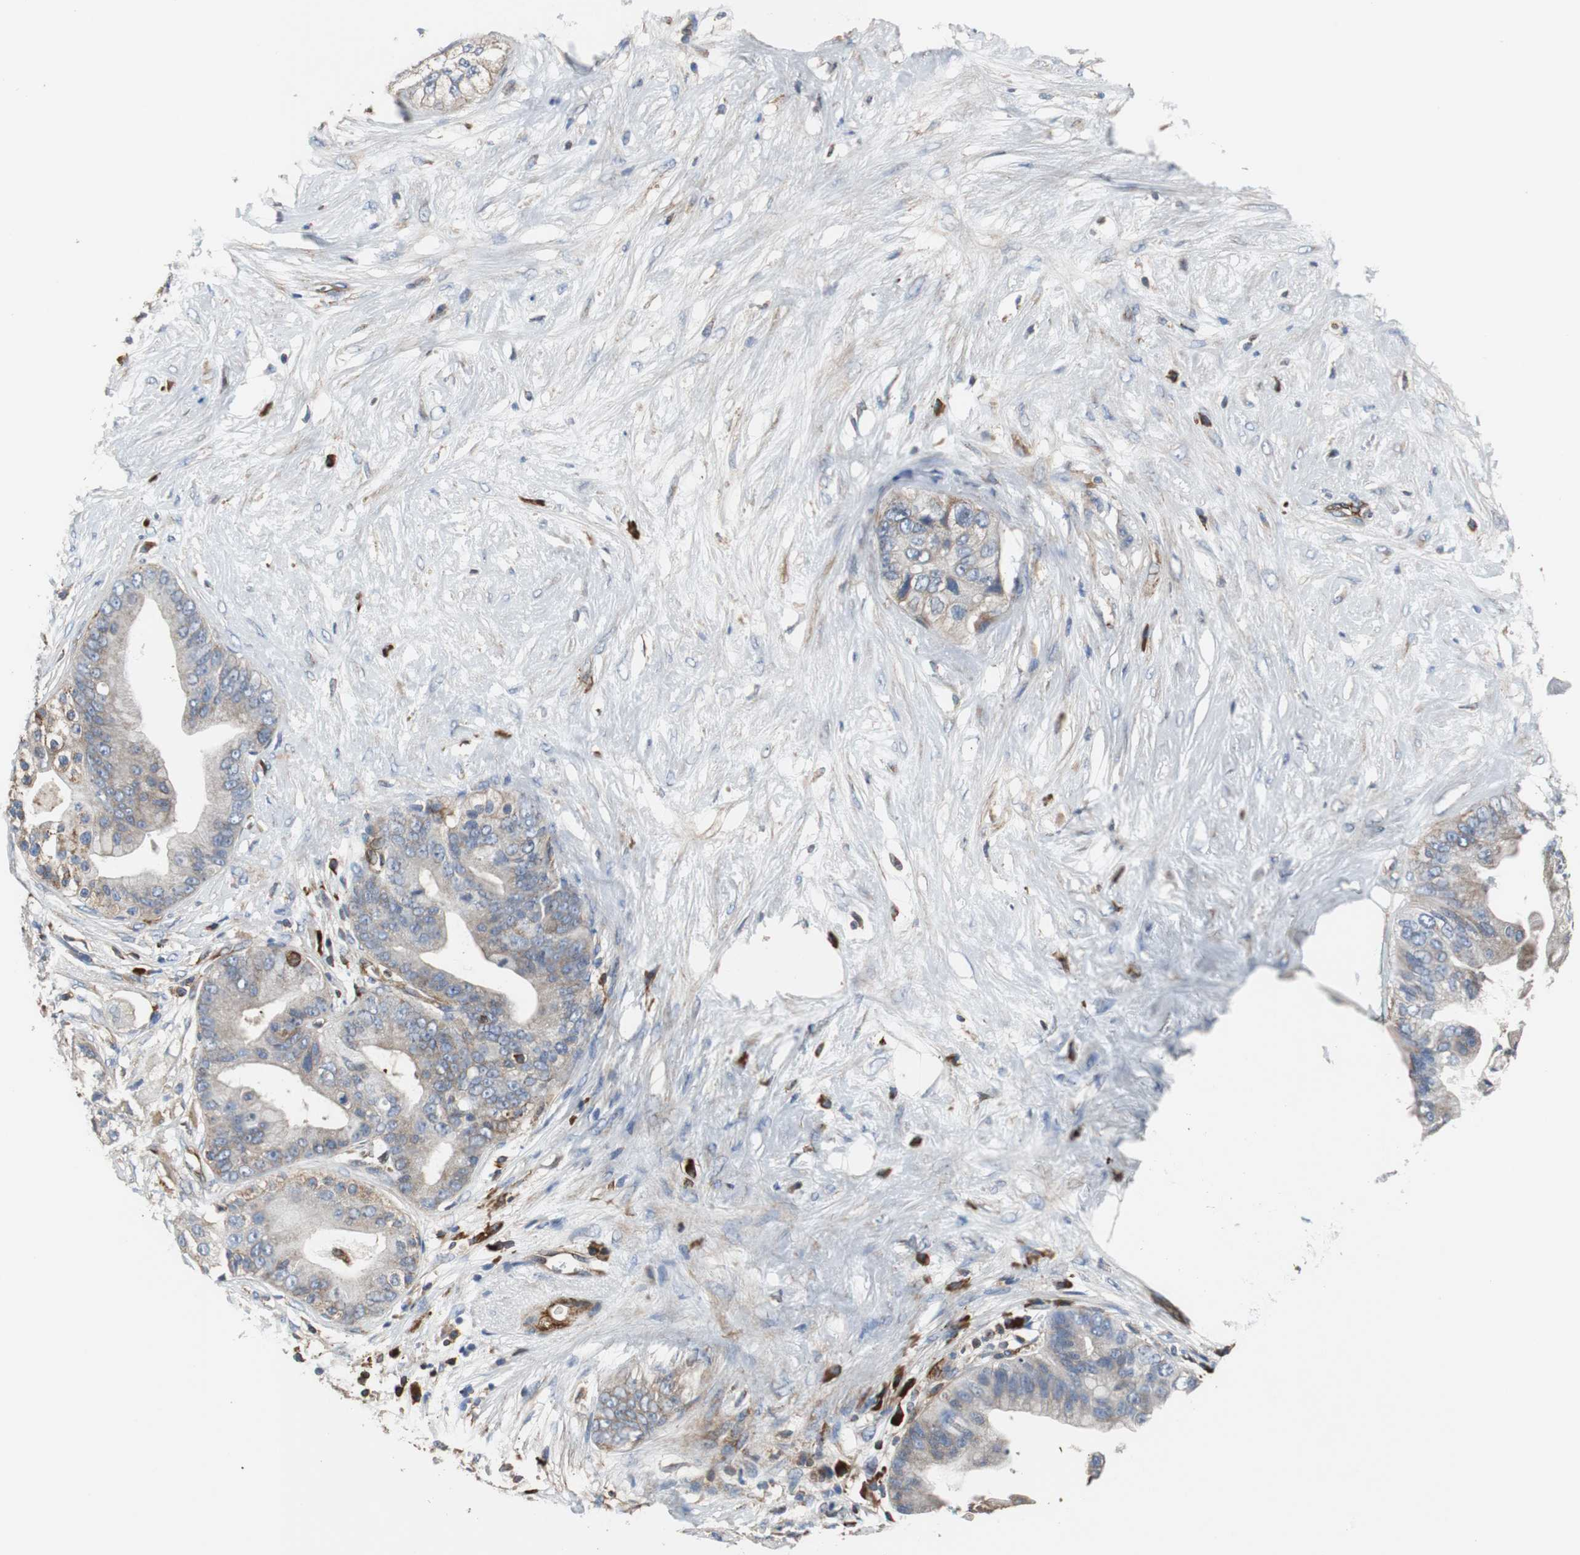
{"staining": {"intensity": "weak", "quantity": ">75%", "location": "cytoplasmic/membranous"}, "tissue": "pancreatic cancer", "cell_type": "Tumor cells", "image_type": "cancer", "snomed": [{"axis": "morphology", "description": "Adenocarcinoma, NOS"}, {"axis": "topography", "description": "Pancreas"}], "caption": "Weak cytoplasmic/membranous positivity is identified in about >75% of tumor cells in pancreatic cancer.", "gene": "PLCG2", "patient": {"sex": "female", "age": 75}}